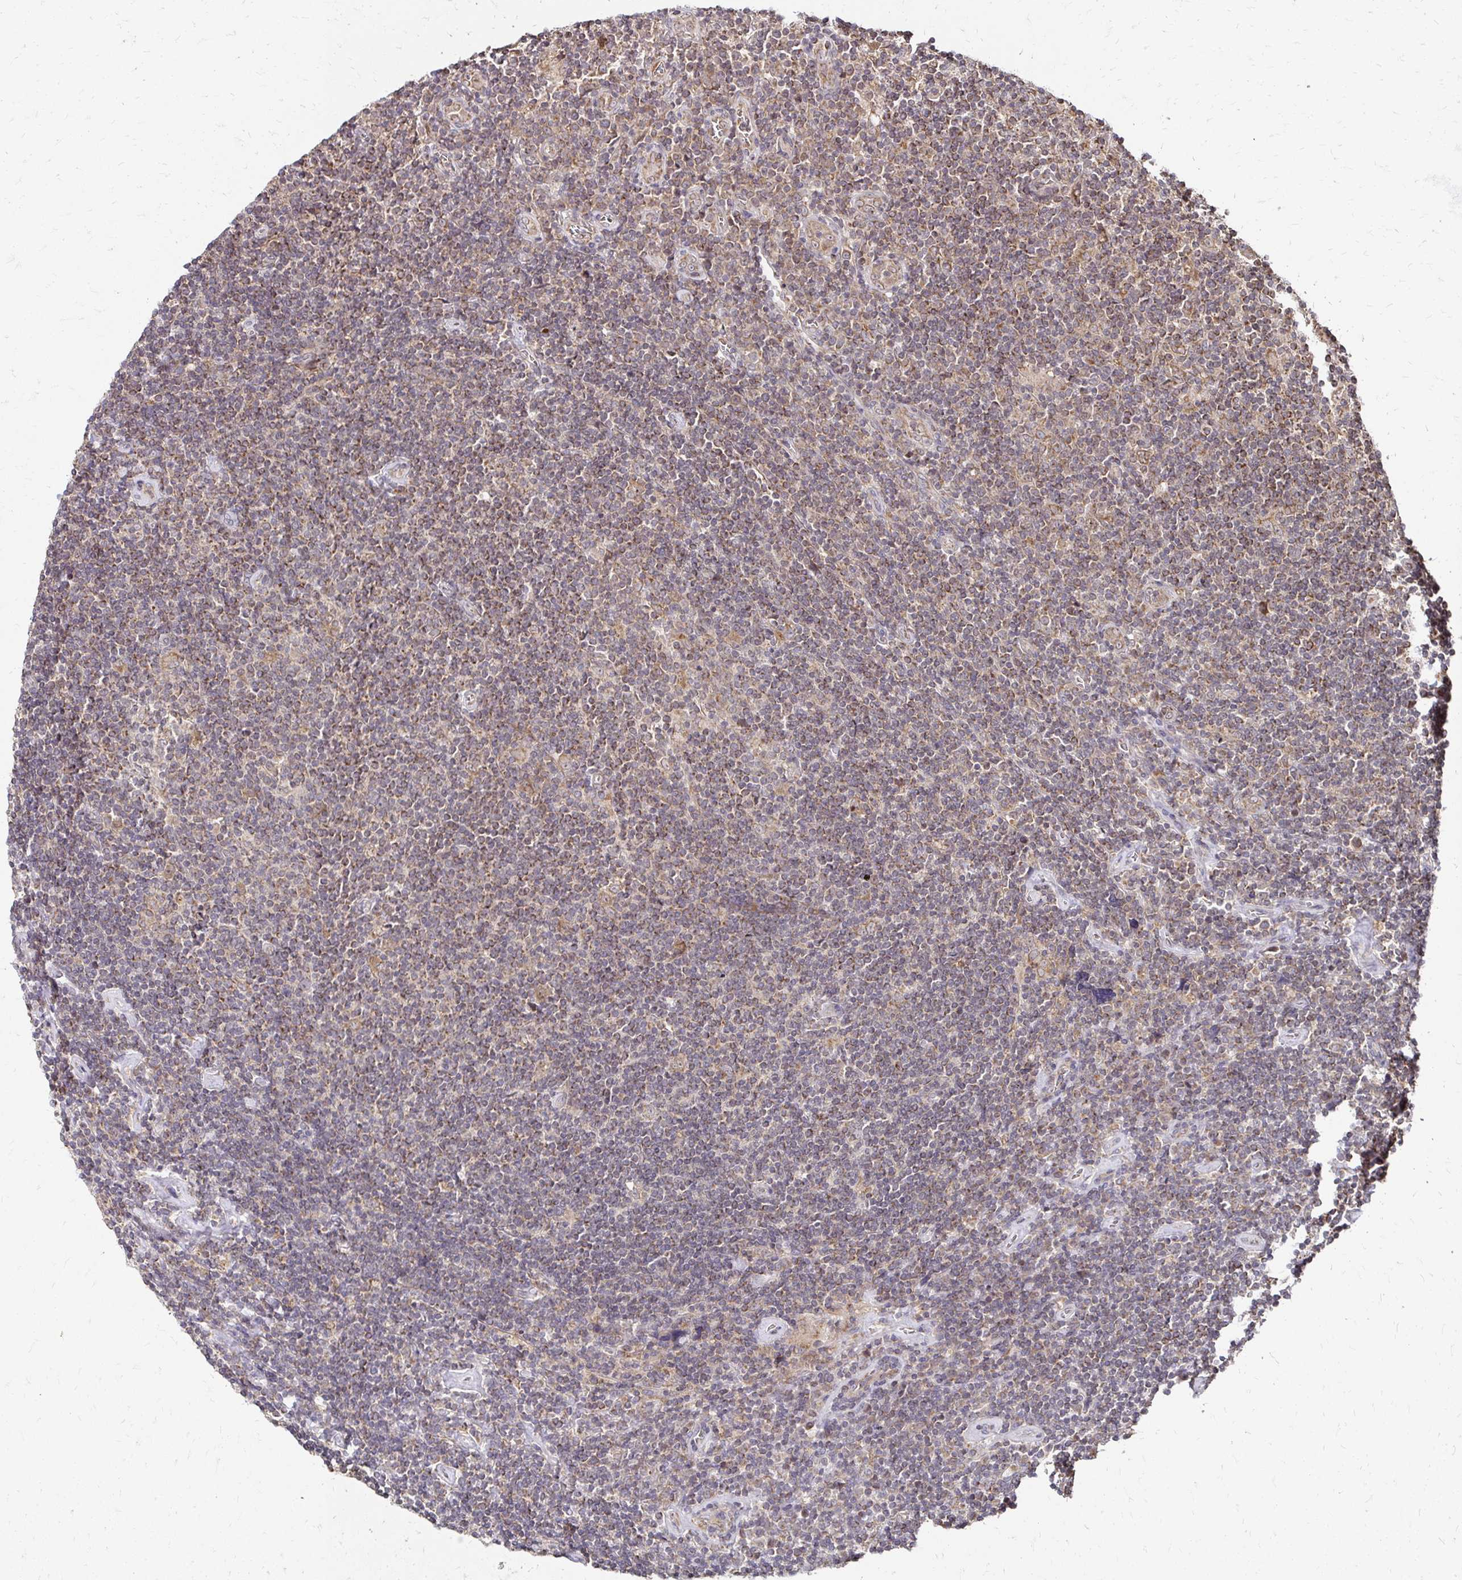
{"staining": {"intensity": "weak", "quantity": ">75%", "location": "cytoplasmic/membranous"}, "tissue": "lymphoma", "cell_type": "Tumor cells", "image_type": "cancer", "snomed": [{"axis": "morphology", "description": "Hodgkin's disease, NOS"}, {"axis": "topography", "description": "Lymph node"}], "caption": "A histopathology image showing weak cytoplasmic/membranous staining in approximately >75% of tumor cells in Hodgkin's disease, as visualized by brown immunohistochemical staining.", "gene": "ZW10", "patient": {"sex": "male", "age": 40}}